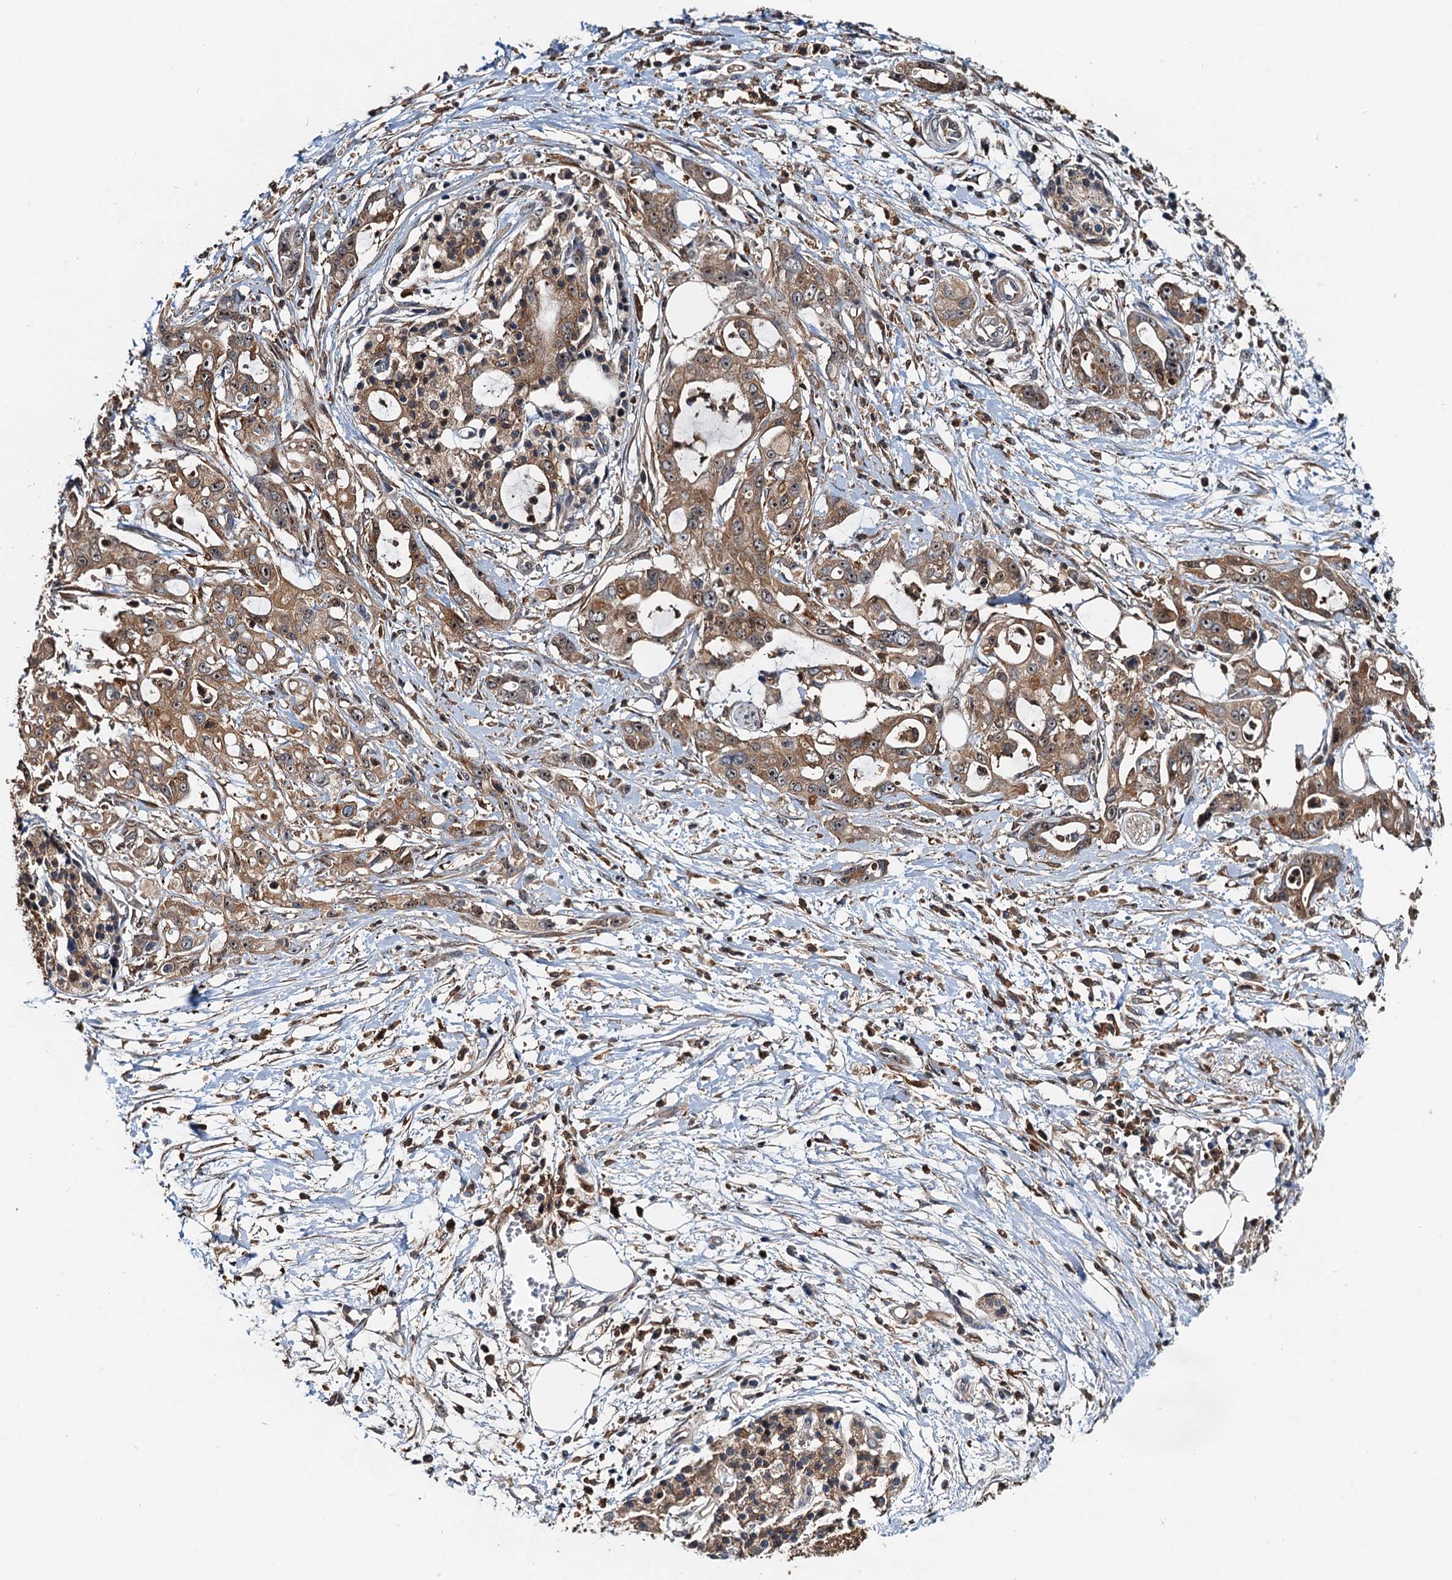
{"staining": {"intensity": "moderate", "quantity": ">75%", "location": "cytoplasmic/membranous"}, "tissue": "pancreatic cancer", "cell_type": "Tumor cells", "image_type": "cancer", "snomed": [{"axis": "morphology", "description": "Adenocarcinoma, NOS"}, {"axis": "topography", "description": "Pancreas"}], "caption": "This histopathology image demonstrates IHC staining of pancreatic cancer, with medium moderate cytoplasmic/membranous expression in approximately >75% of tumor cells.", "gene": "USP6NL", "patient": {"sex": "male", "age": 68}}